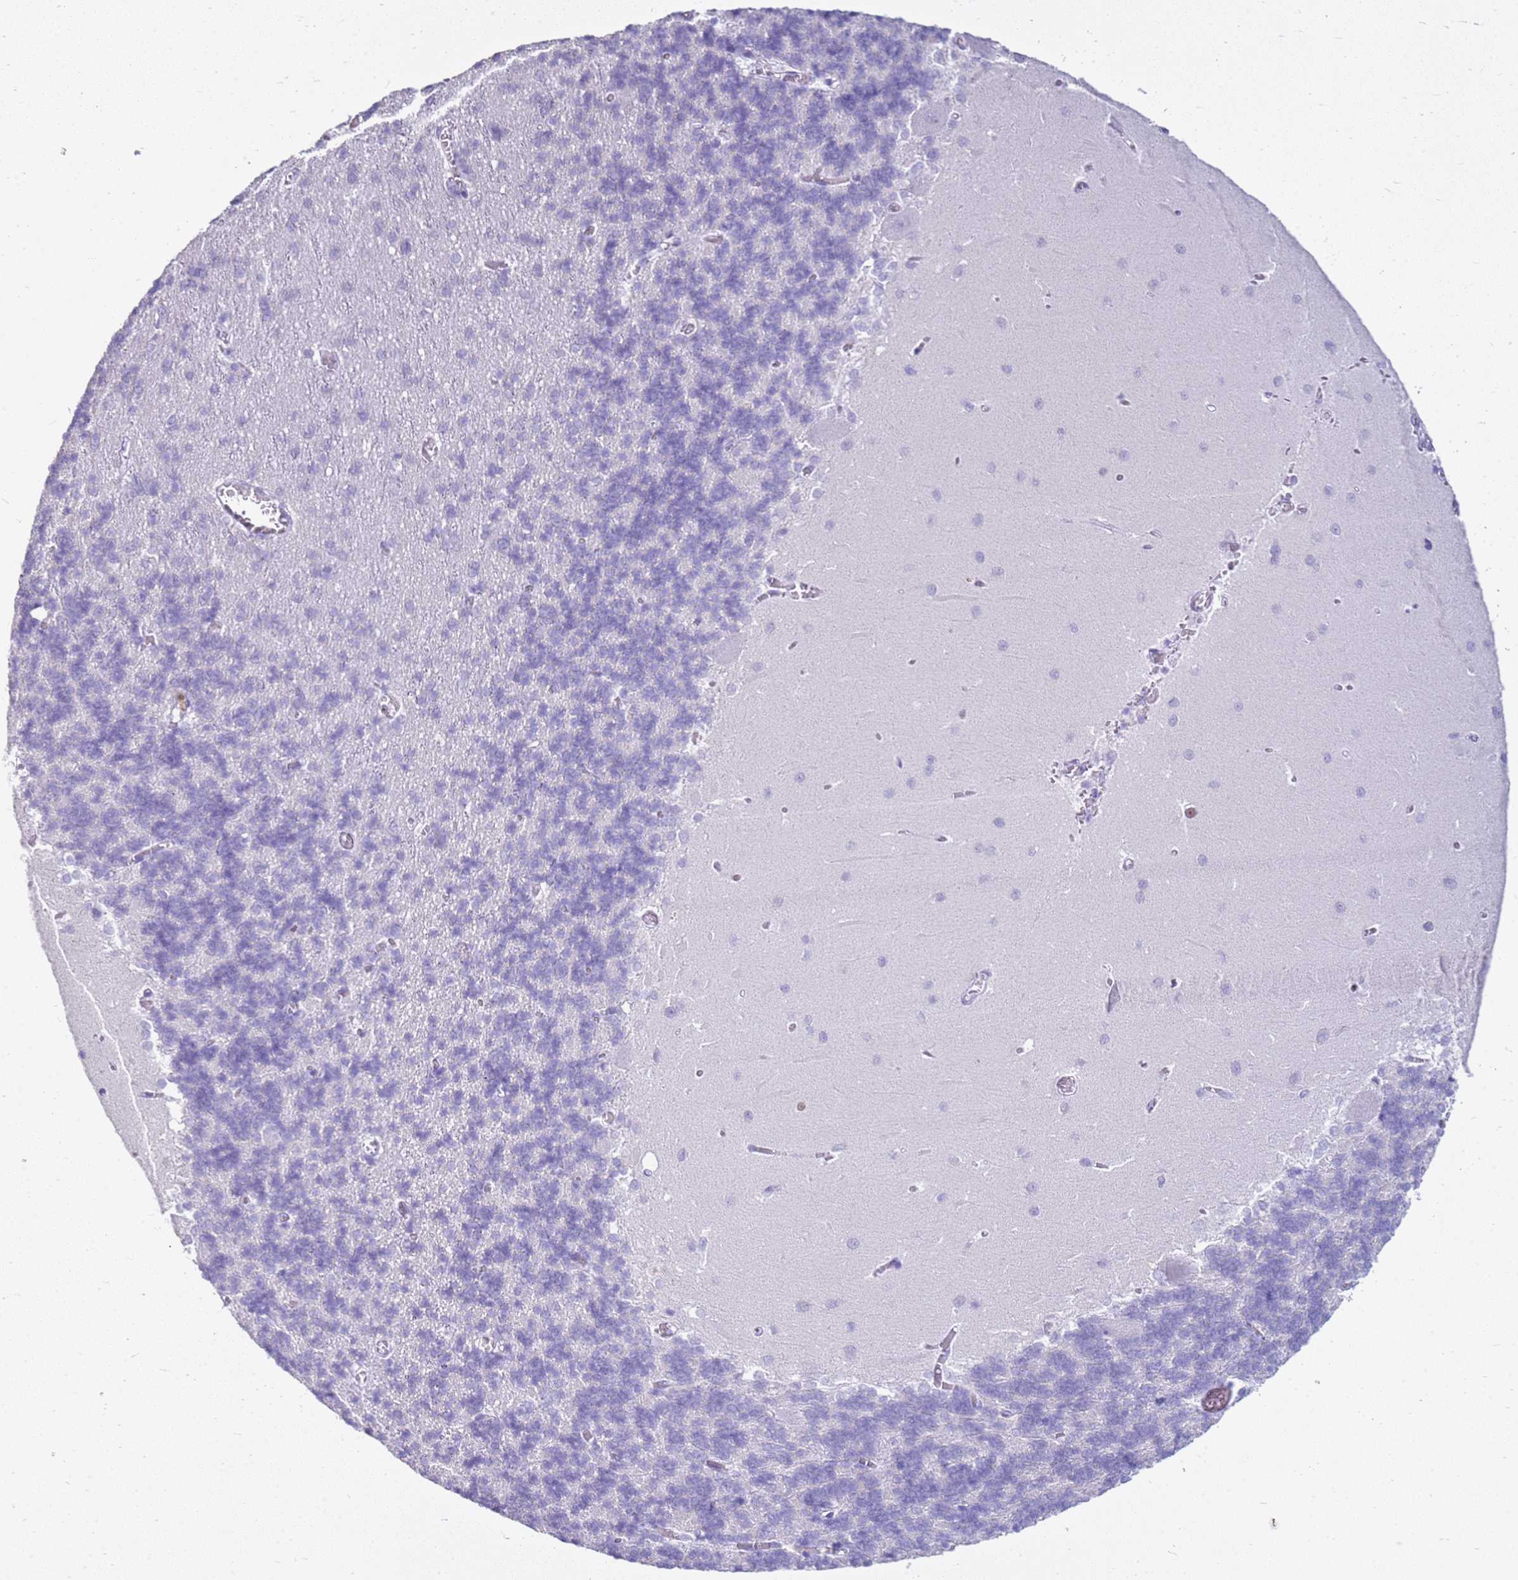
{"staining": {"intensity": "negative", "quantity": "none", "location": "none"}, "tissue": "cerebellum", "cell_type": "Cells in granular layer", "image_type": "normal", "snomed": [{"axis": "morphology", "description": "Normal tissue, NOS"}, {"axis": "topography", "description": "Cerebellum"}], "caption": "Micrograph shows no significant protein staining in cells in granular layer of benign cerebellum.", "gene": "CSTA", "patient": {"sex": "male", "age": 37}}